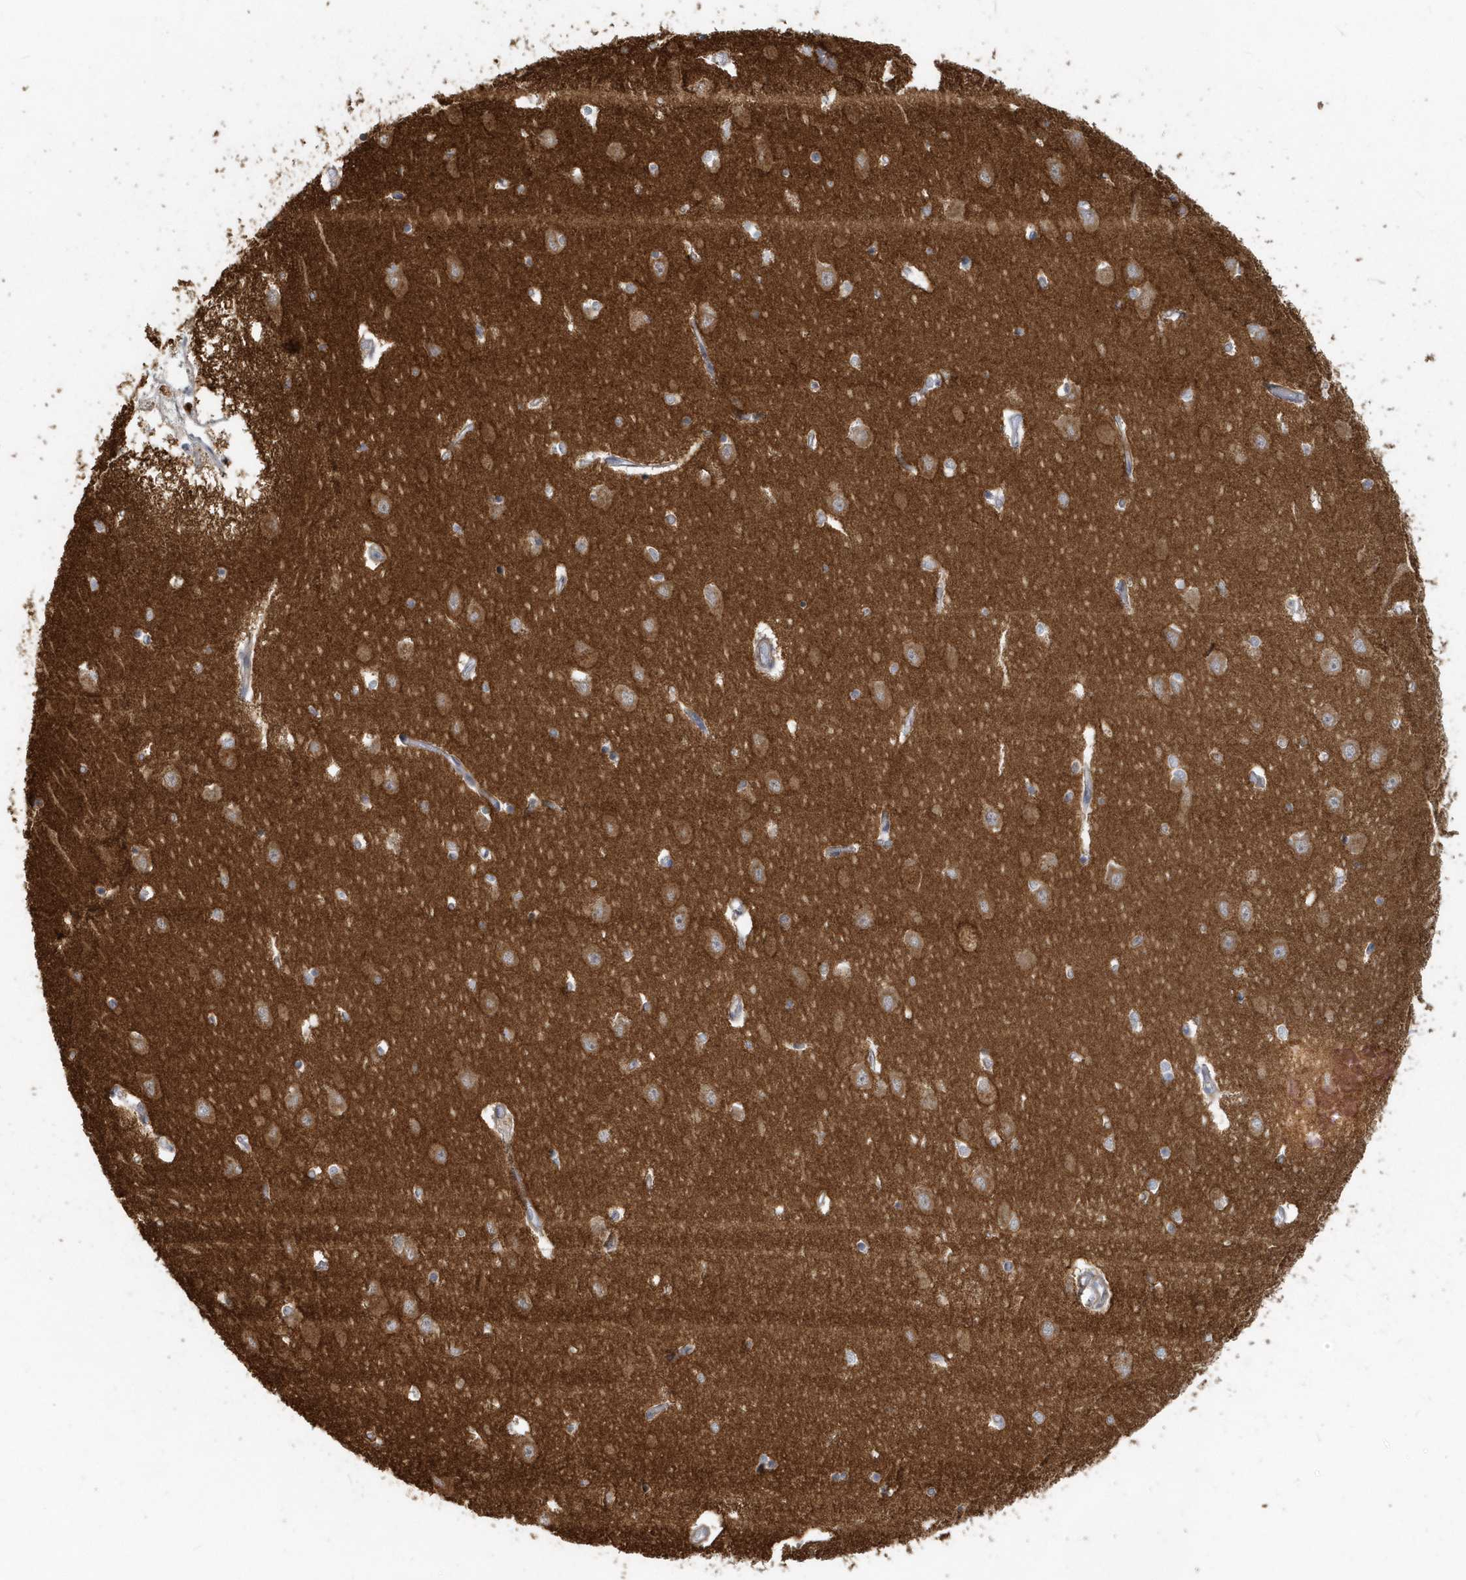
{"staining": {"intensity": "negative", "quantity": "none", "location": "none"}, "tissue": "hippocampus", "cell_type": "Glial cells", "image_type": "normal", "snomed": [{"axis": "morphology", "description": "Normal tissue, NOS"}, {"axis": "topography", "description": "Hippocampus"}], "caption": "DAB immunohistochemical staining of normal human hippocampus exhibits no significant expression in glial cells. Brightfield microscopy of IHC stained with DAB (3,3'-diaminobenzidine) (brown) and hematoxylin (blue), captured at high magnification.", "gene": "NAPB", "patient": {"sex": "male", "age": 70}}